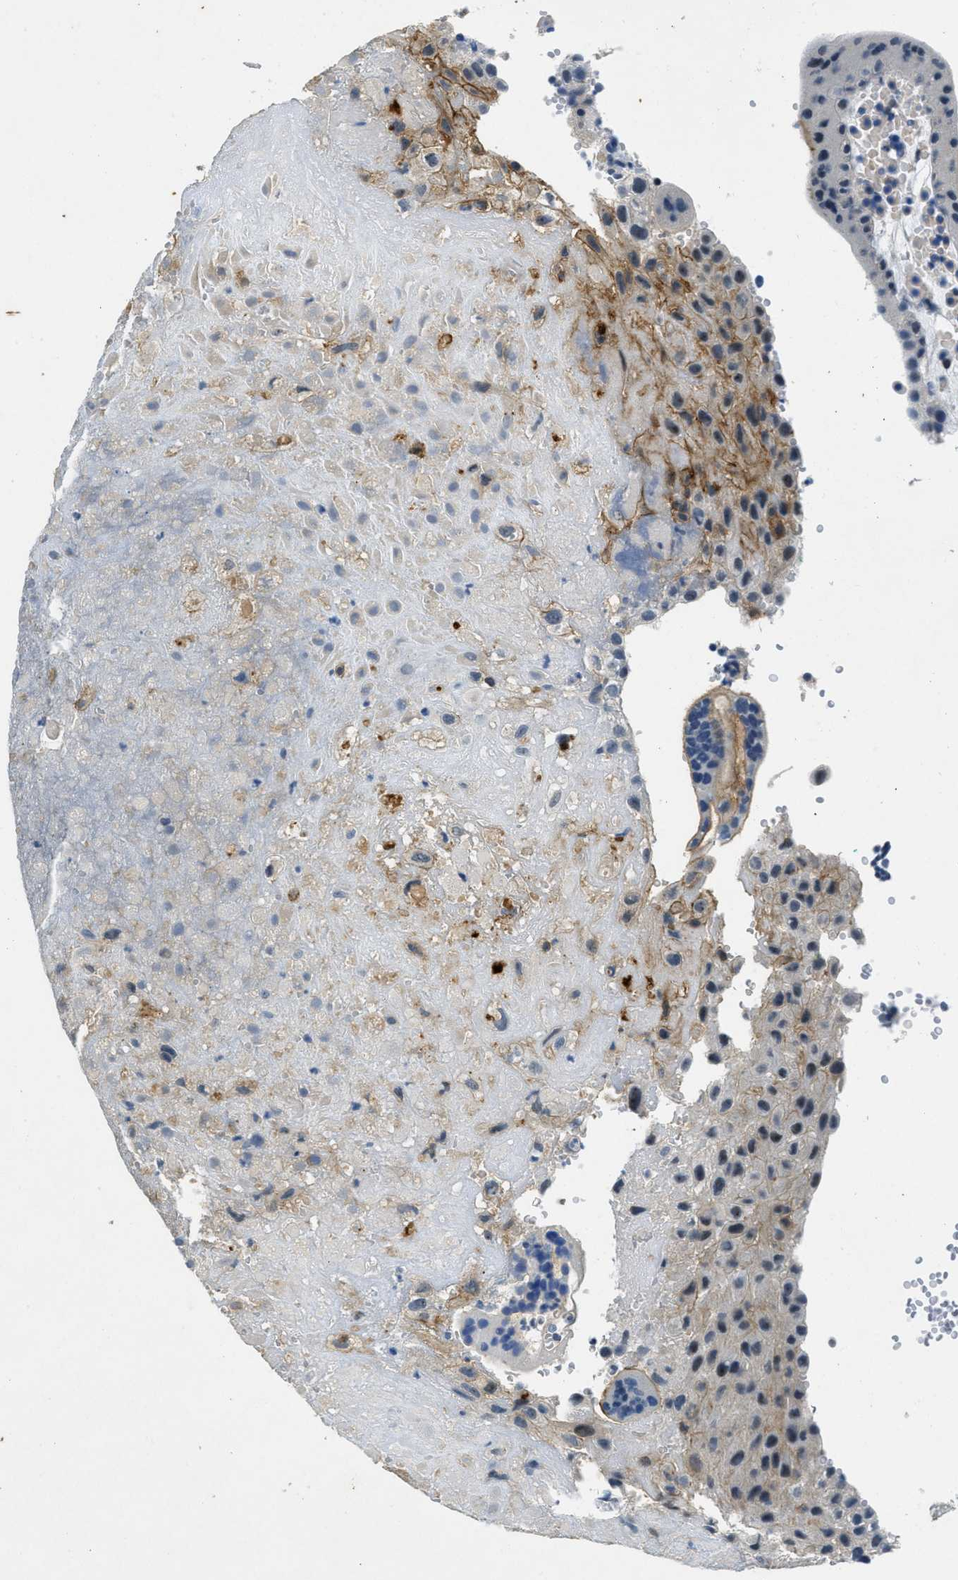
{"staining": {"intensity": "weak", "quantity": "<25%", "location": "cytoplasmic/membranous"}, "tissue": "placenta", "cell_type": "Decidual cells", "image_type": "normal", "snomed": [{"axis": "morphology", "description": "Normal tissue, NOS"}, {"axis": "topography", "description": "Placenta"}], "caption": "The IHC histopathology image has no significant staining in decidual cells of placenta.", "gene": "SLCO2A1", "patient": {"sex": "female", "age": 18}}